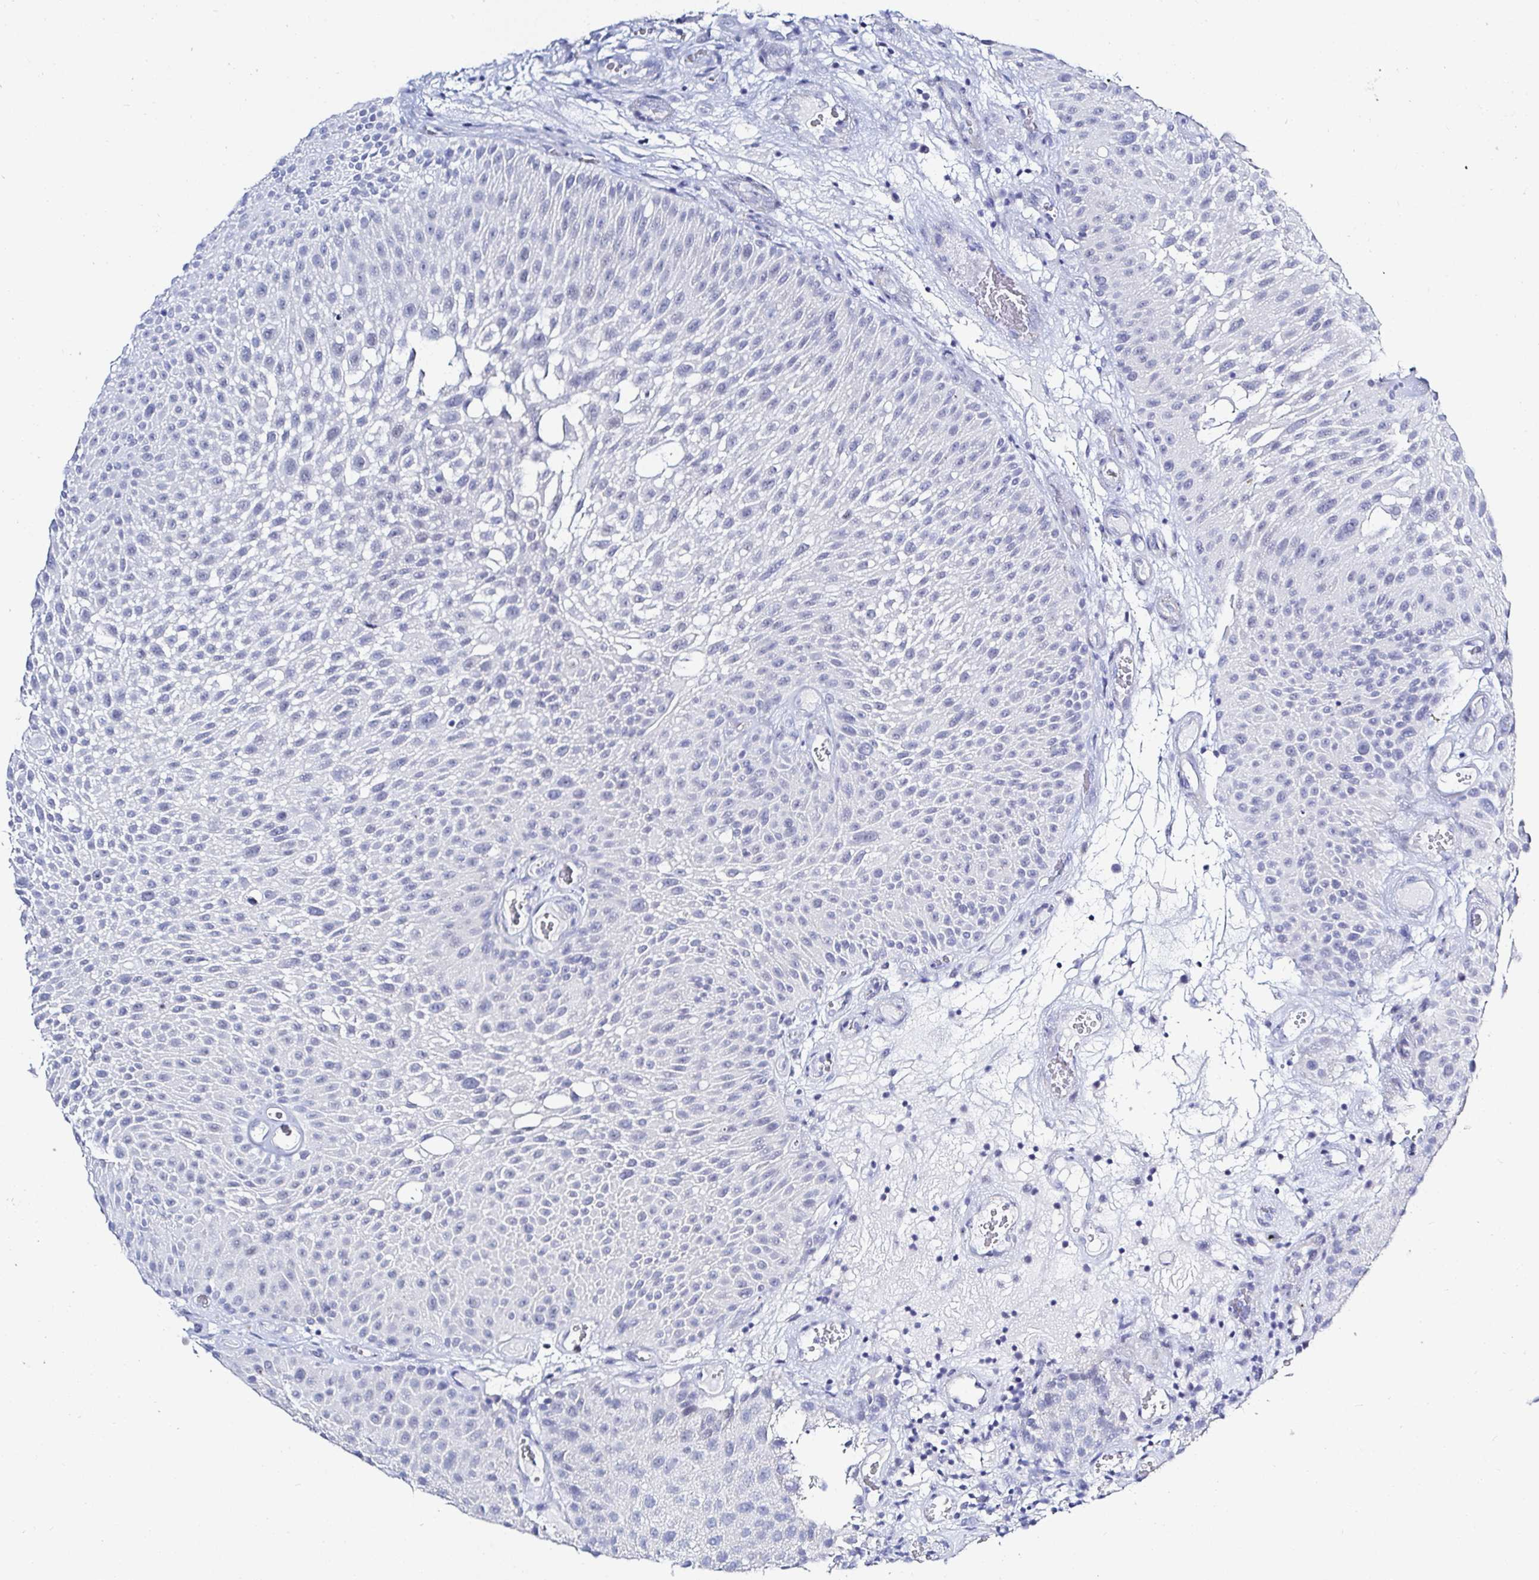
{"staining": {"intensity": "negative", "quantity": "none", "location": "none"}, "tissue": "urothelial cancer", "cell_type": "Tumor cells", "image_type": "cancer", "snomed": [{"axis": "morphology", "description": "Urothelial carcinoma, Low grade"}, {"axis": "topography", "description": "Urinary bladder"}], "caption": "Tumor cells show no significant positivity in urothelial cancer. The staining was performed using DAB (3,3'-diaminobenzidine) to visualize the protein expression in brown, while the nuclei were stained in blue with hematoxylin (Magnification: 20x).", "gene": "OR10K1", "patient": {"sex": "male", "age": 72}}